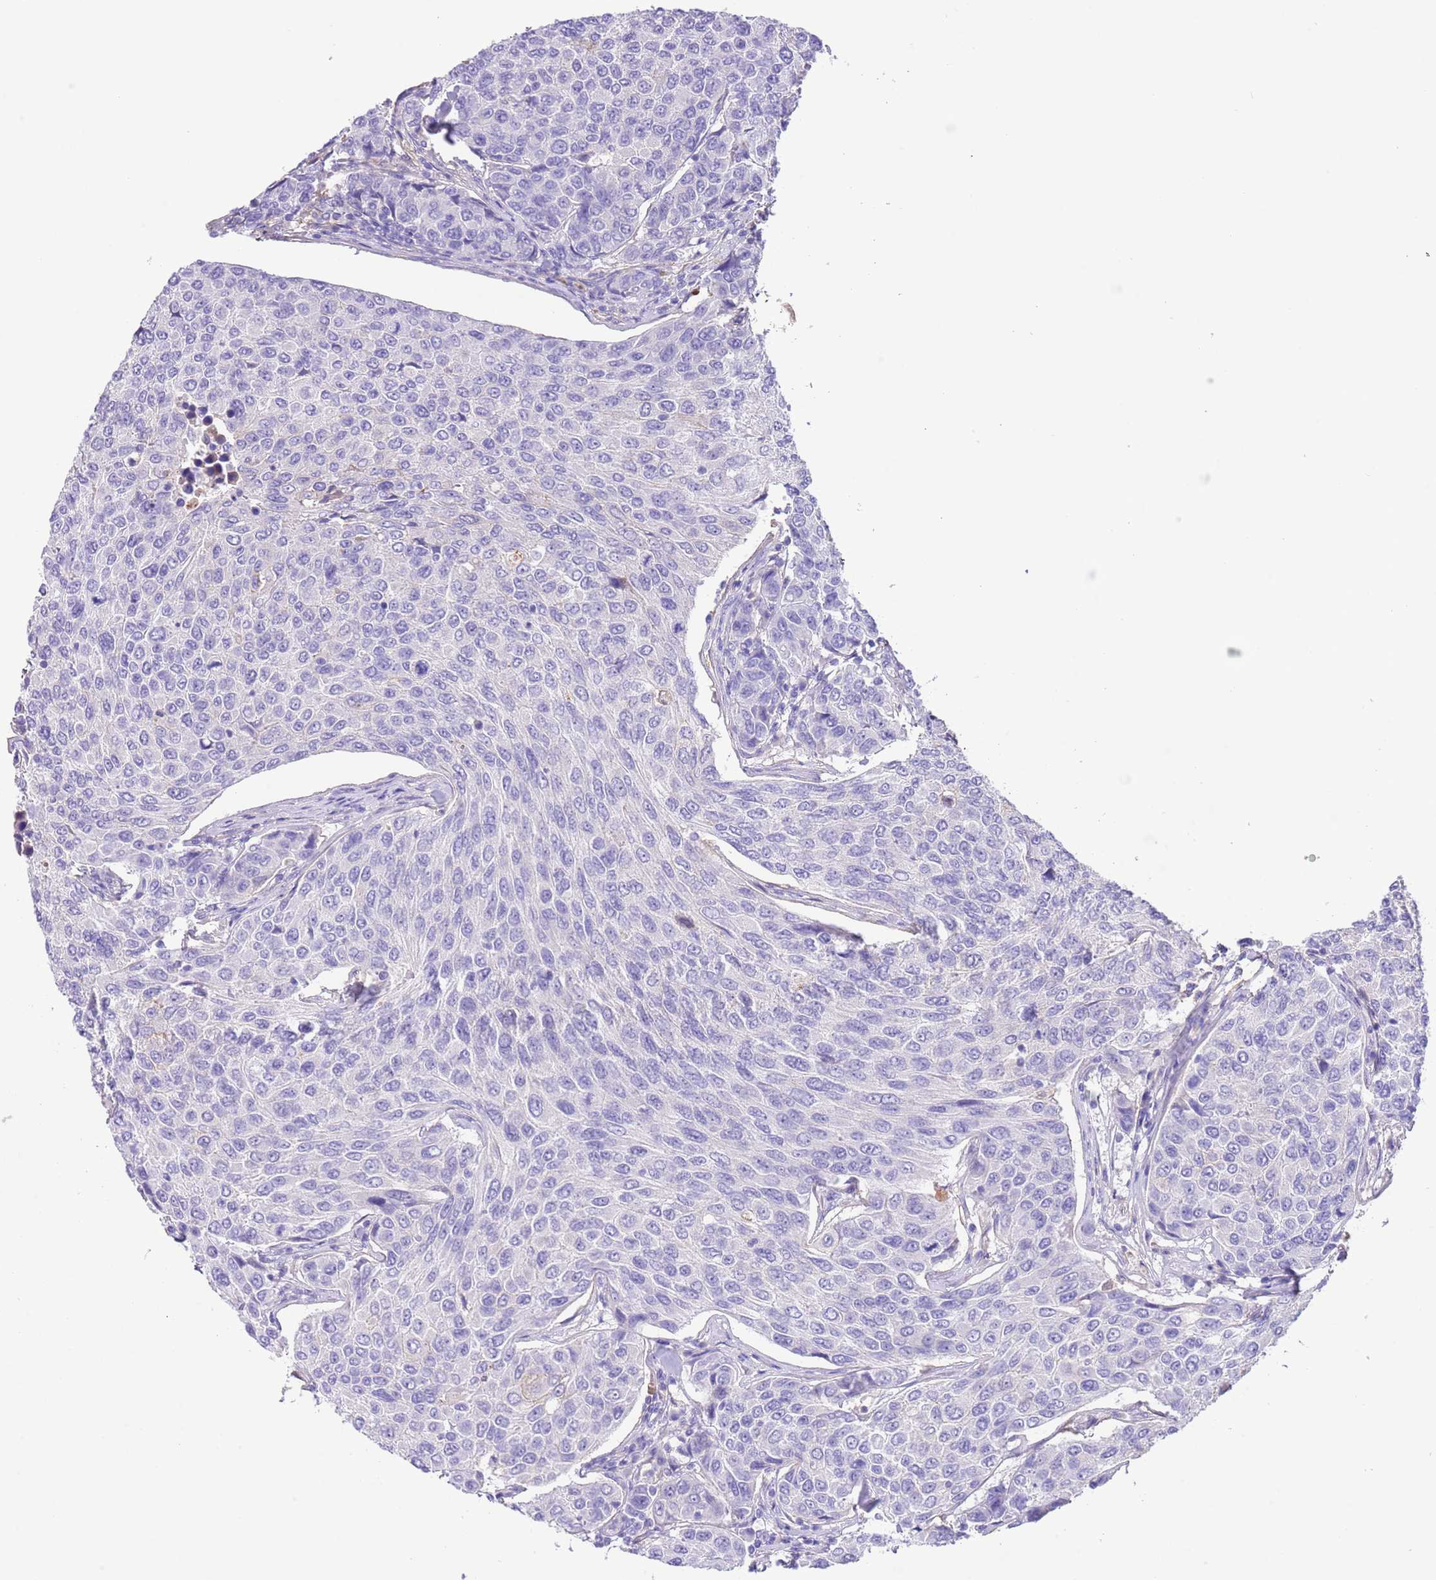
{"staining": {"intensity": "negative", "quantity": "none", "location": "none"}, "tissue": "breast cancer", "cell_type": "Tumor cells", "image_type": "cancer", "snomed": [{"axis": "morphology", "description": "Duct carcinoma"}, {"axis": "topography", "description": "Breast"}], "caption": "DAB immunohistochemical staining of breast cancer (invasive ductal carcinoma) displays no significant staining in tumor cells. The staining is performed using DAB (3,3'-diaminobenzidine) brown chromogen with nuclei counter-stained in using hematoxylin.", "gene": "IGF1", "patient": {"sex": "female", "age": 55}}